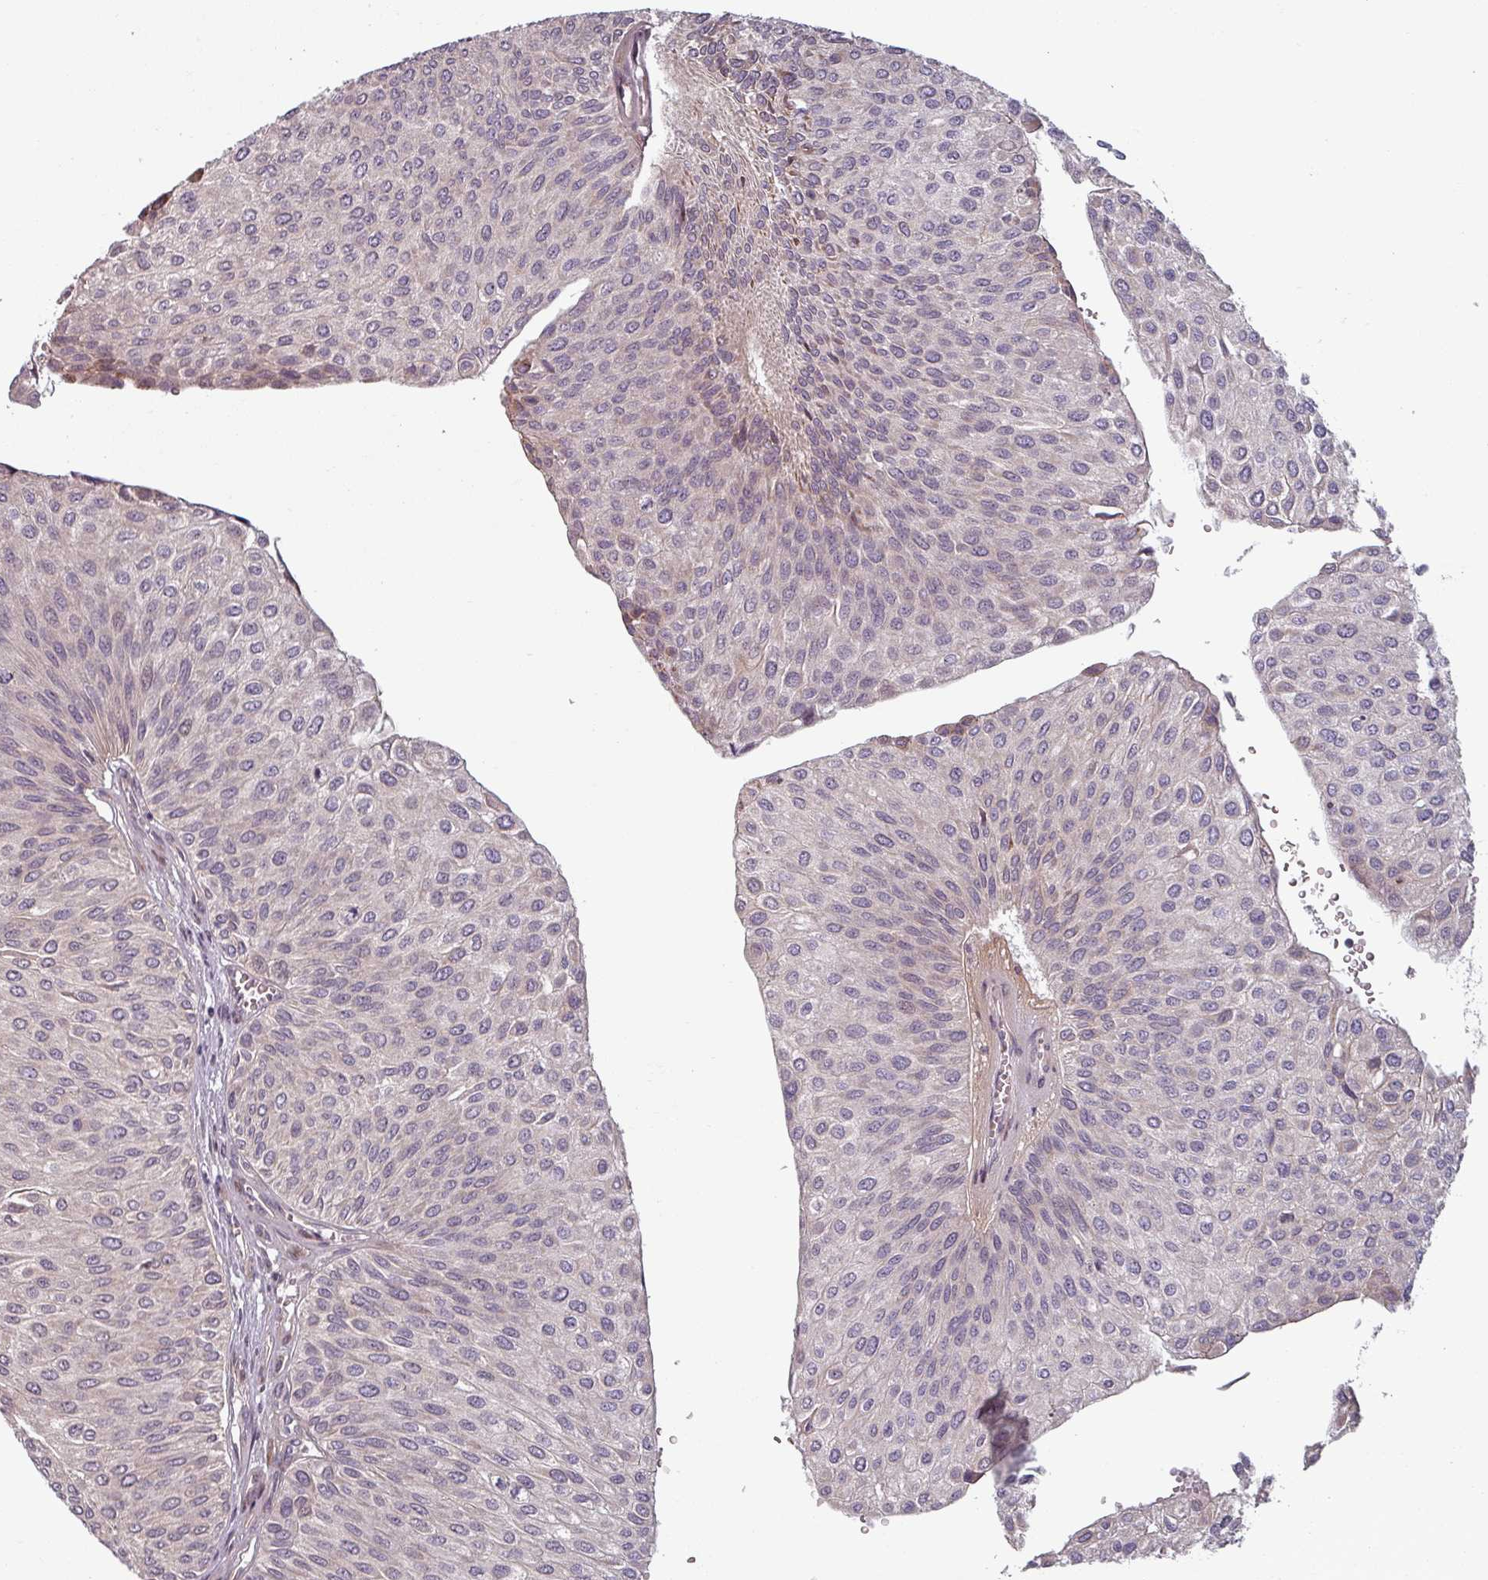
{"staining": {"intensity": "negative", "quantity": "none", "location": "none"}, "tissue": "urothelial cancer", "cell_type": "Tumor cells", "image_type": "cancer", "snomed": [{"axis": "morphology", "description": "Urothelial carcinoma, NOS"}, {"axis": "topography", "description": "Urinary bladder"}], "caption": "DAB (3,3'-diaminobenzidine) immunohistochemical staining of human urothelial cancer exhibits no significant expression in tumor cells.", "gene": "CYB5RL", "patient": {"sex": "male", "age": 67}}